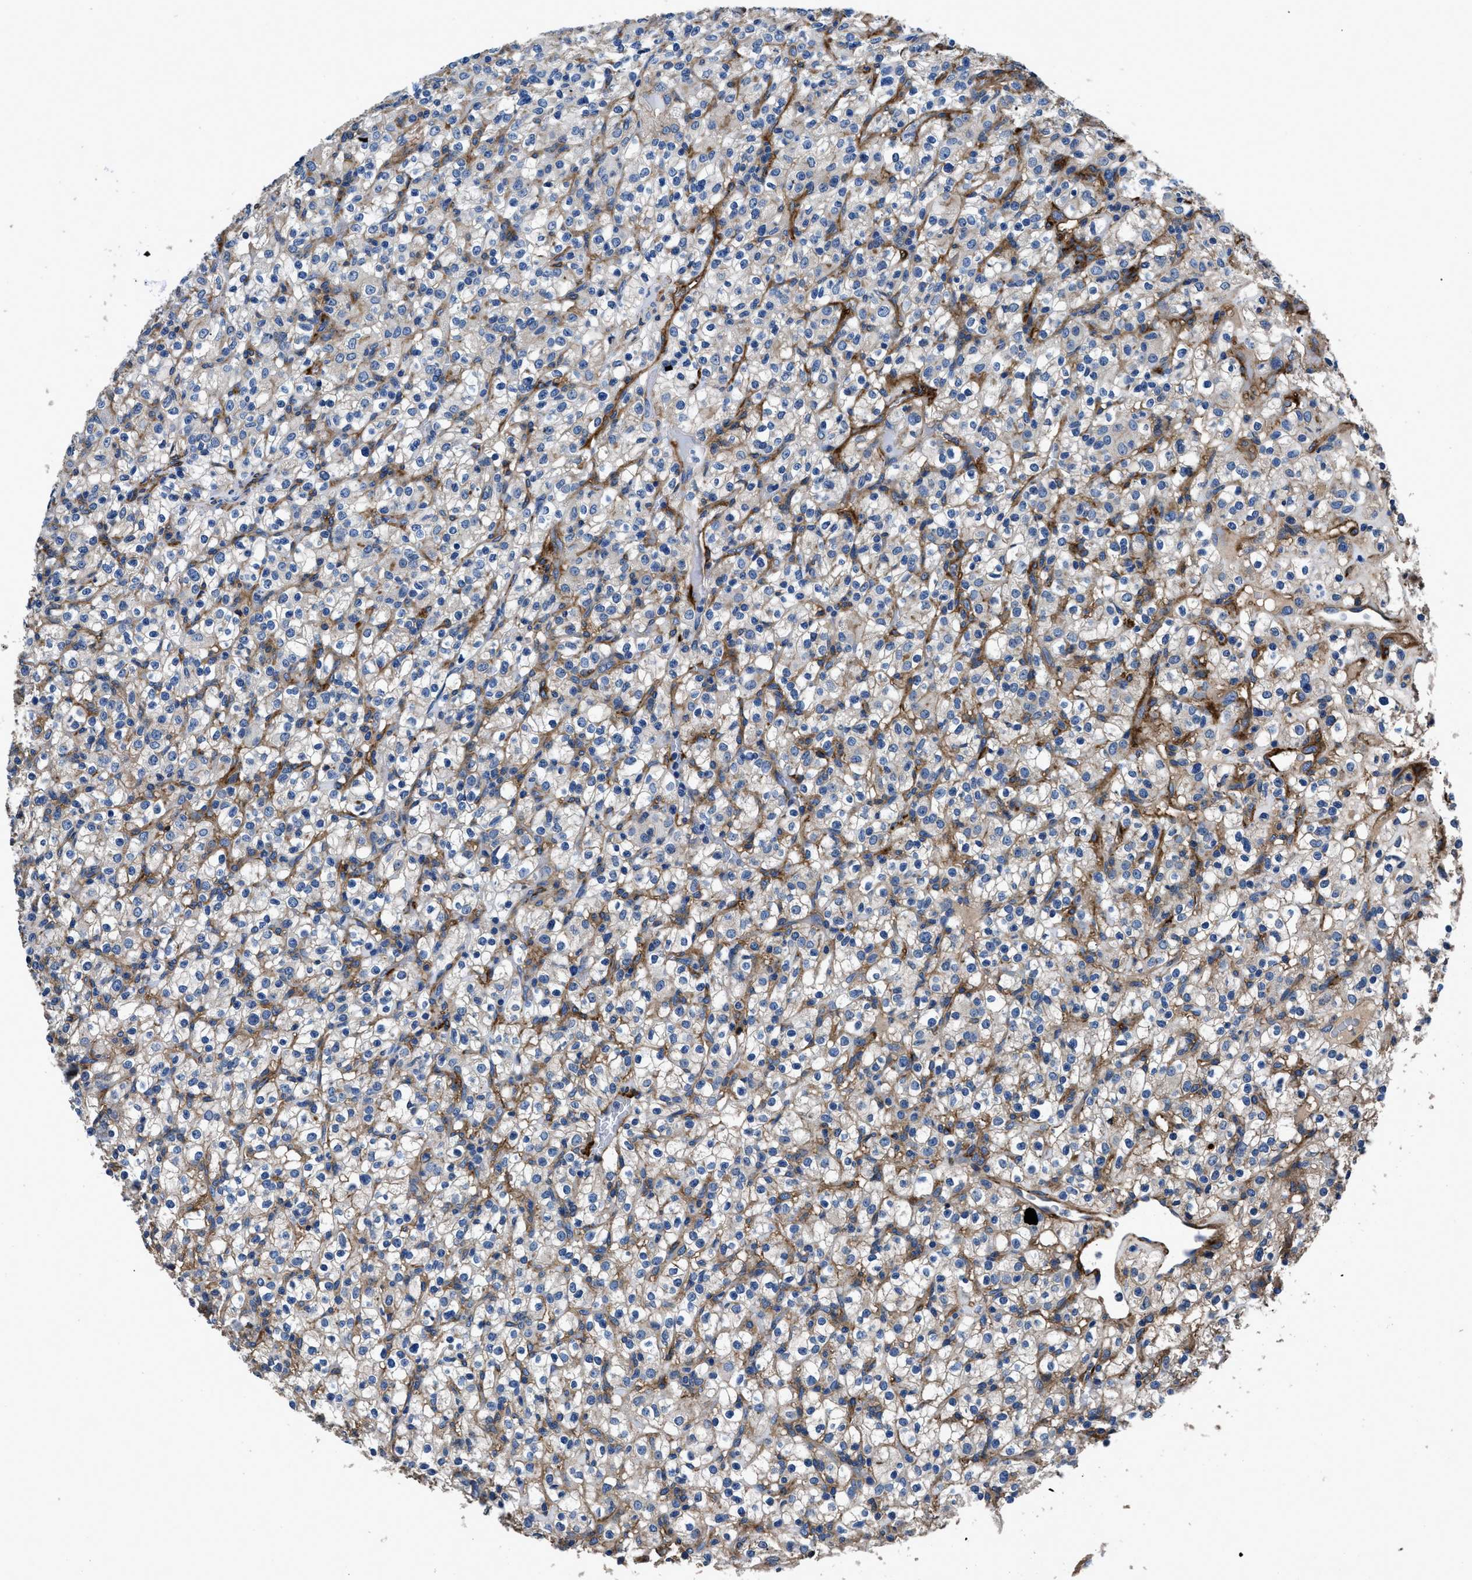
{"staining": {"intensity": "negative", "quantity": "none", "location": "none"}, "tissue": "renal cancer", "cell_type": "Tumor cells", "image_type": "cancer", "snomed": [{"axis": "morphology", "description": "Normal tissue, NOS"}, {"axis": "morphology", "description": "Adenocarcinoma, NOS"}, {"axis": "topography", "description": "Kidney"}], "caption": "Adenocarcinoma (renal) stained for a protein using IHC reveals no staining tumor cells.", "gene": "CD276", "patient": {"sex": "female", "age": 72}}